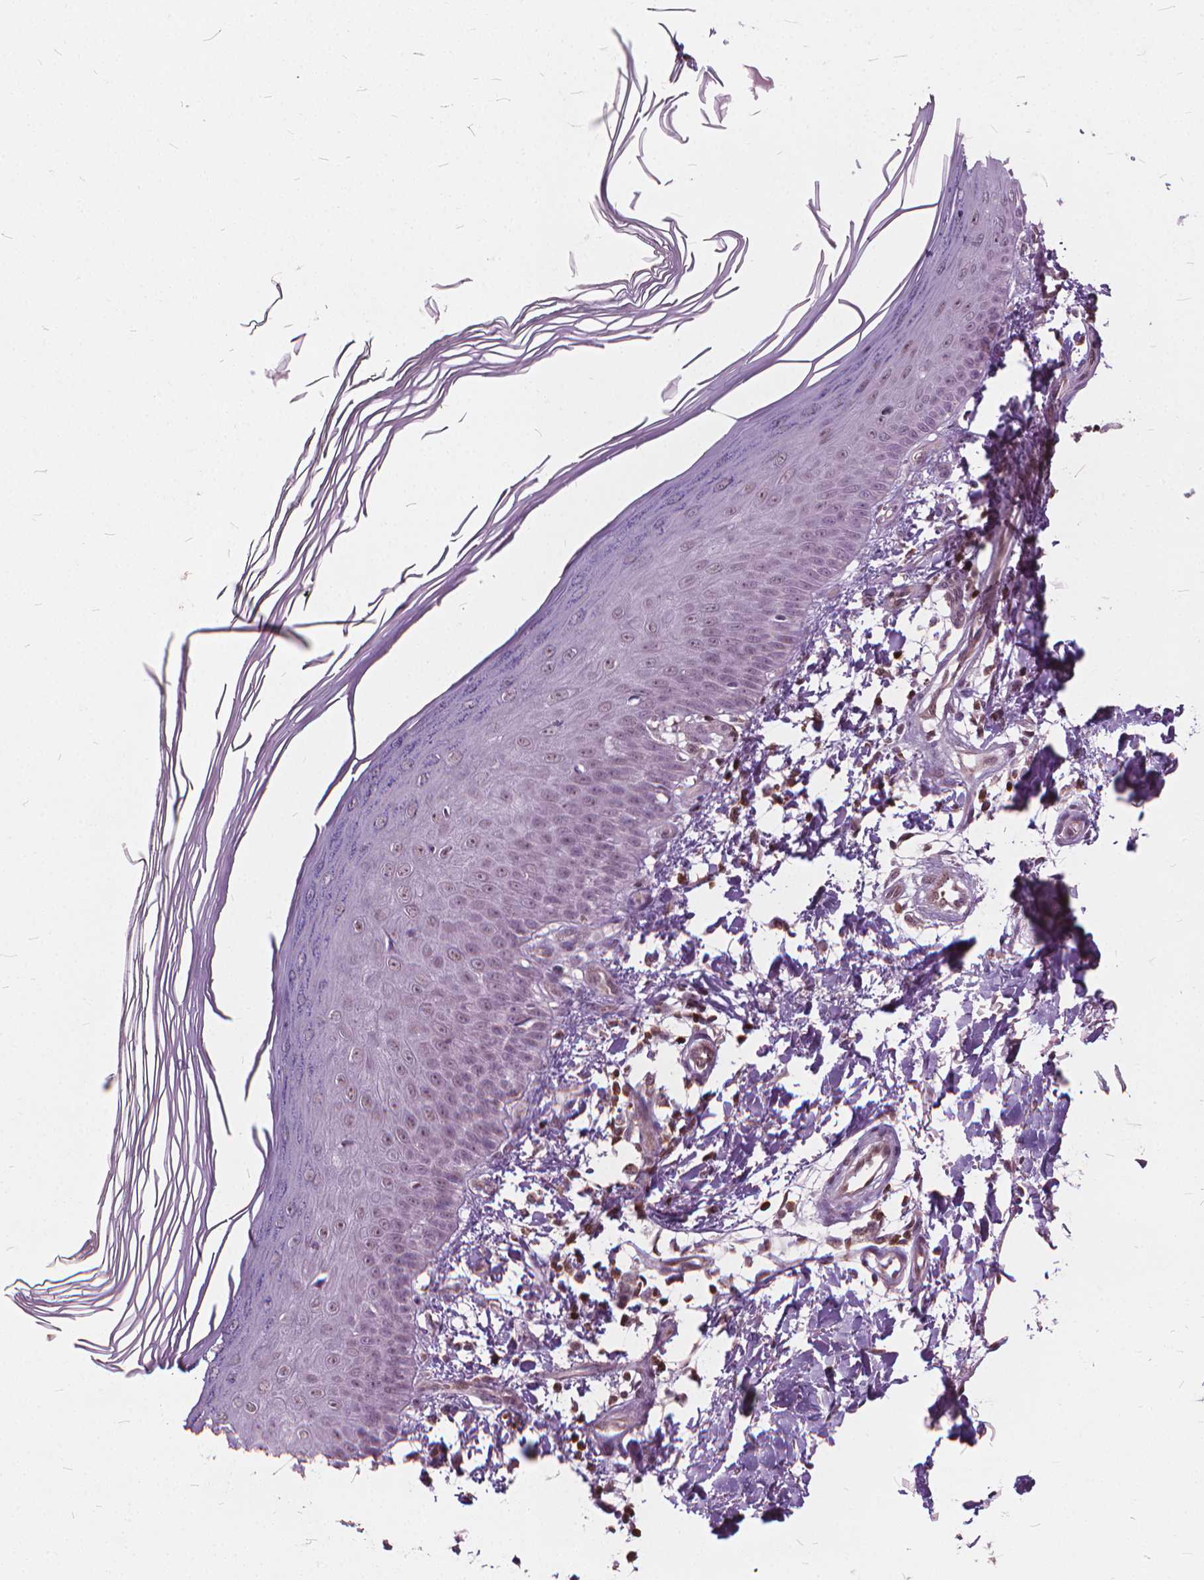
{"staining": {"intensity": "weak", "quantity": ">75%", "location": "nuclear"}, "tissue": "skin", "cell_type": "Fibroblasts", "image_type": "normal", "snomed": [{"axis": "morphology", "description": "Normal tissue, NOS"}, {"axis": "topography", "description": "Skin"}], "caption": "Immunohistochemistry (IHC) staining of normal skin, which shows low levels of weak nuclear staining in approximately >75% of fibroblasts indicating weak nuclear protein staining. The staining was performed using DAB (3,3'-diaminobenzidine) (brown) for protein detection and nuclei were counterstained in hematoxylin (blue).", "gene": "STAT5B", "patient": {"sex": "female", "age": 62}}